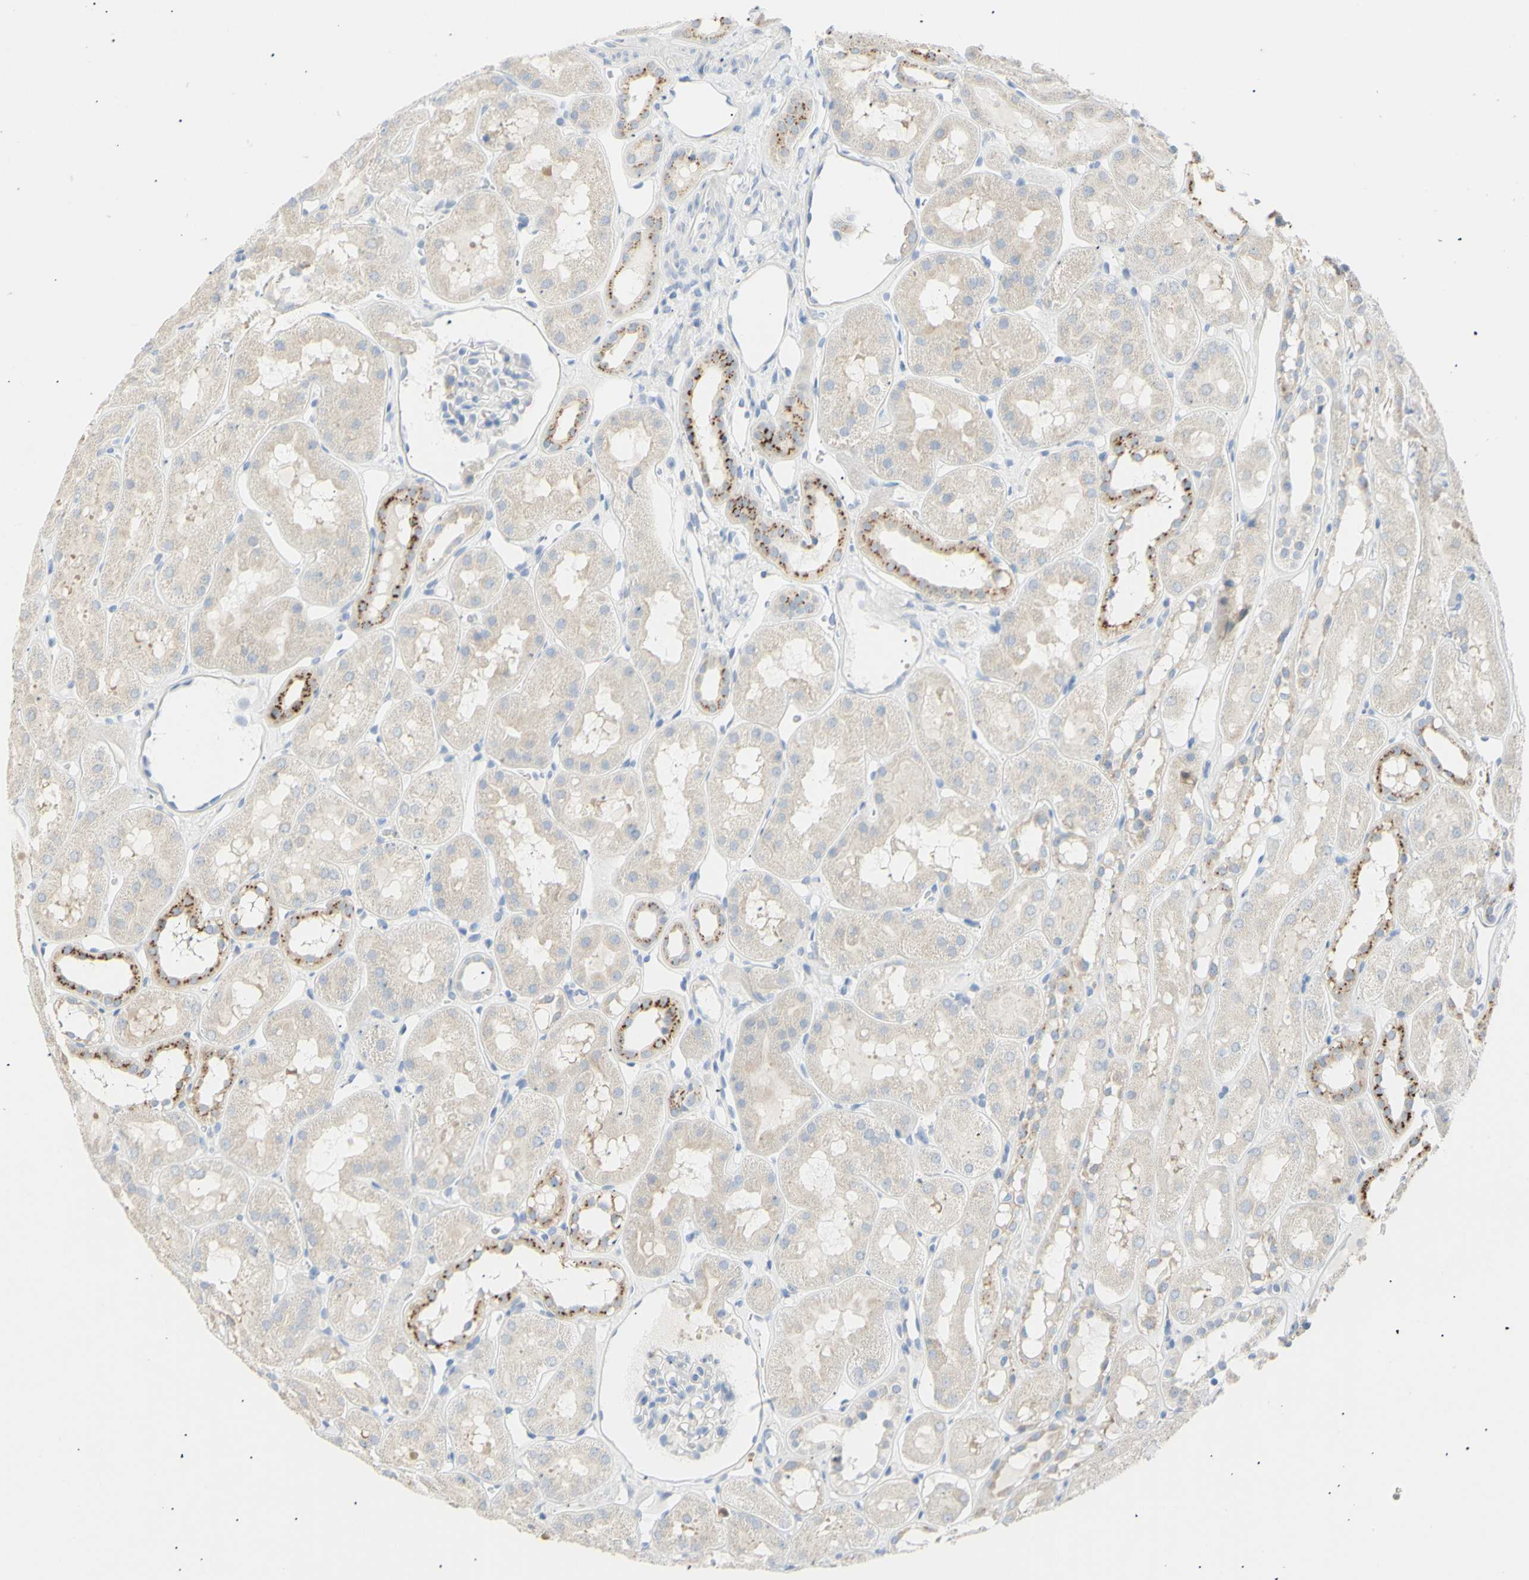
{"staining": {"intensity": "moderate", "quantity": "<25%", "location": "cytoplasmic/membranous"}, "tissue": "kidney", "cell_type": "Cells in glomeruli", "image_type": "normal", "snomed": [{"axis": "morphology", "description": "Normal tissue, NOS"}, {"axis": "topography", "description": "Kidney"}, {"axis": "topography", "description": "Urinary bladder"}], "caption": "Kidney stained with a brown dye displays moderate cytoplasmic/membranous positive staining in approximately <25% of cells in glomeruli.", "gene": "B4GALNT3", "patient": {"sex": "male", "age": 16}}